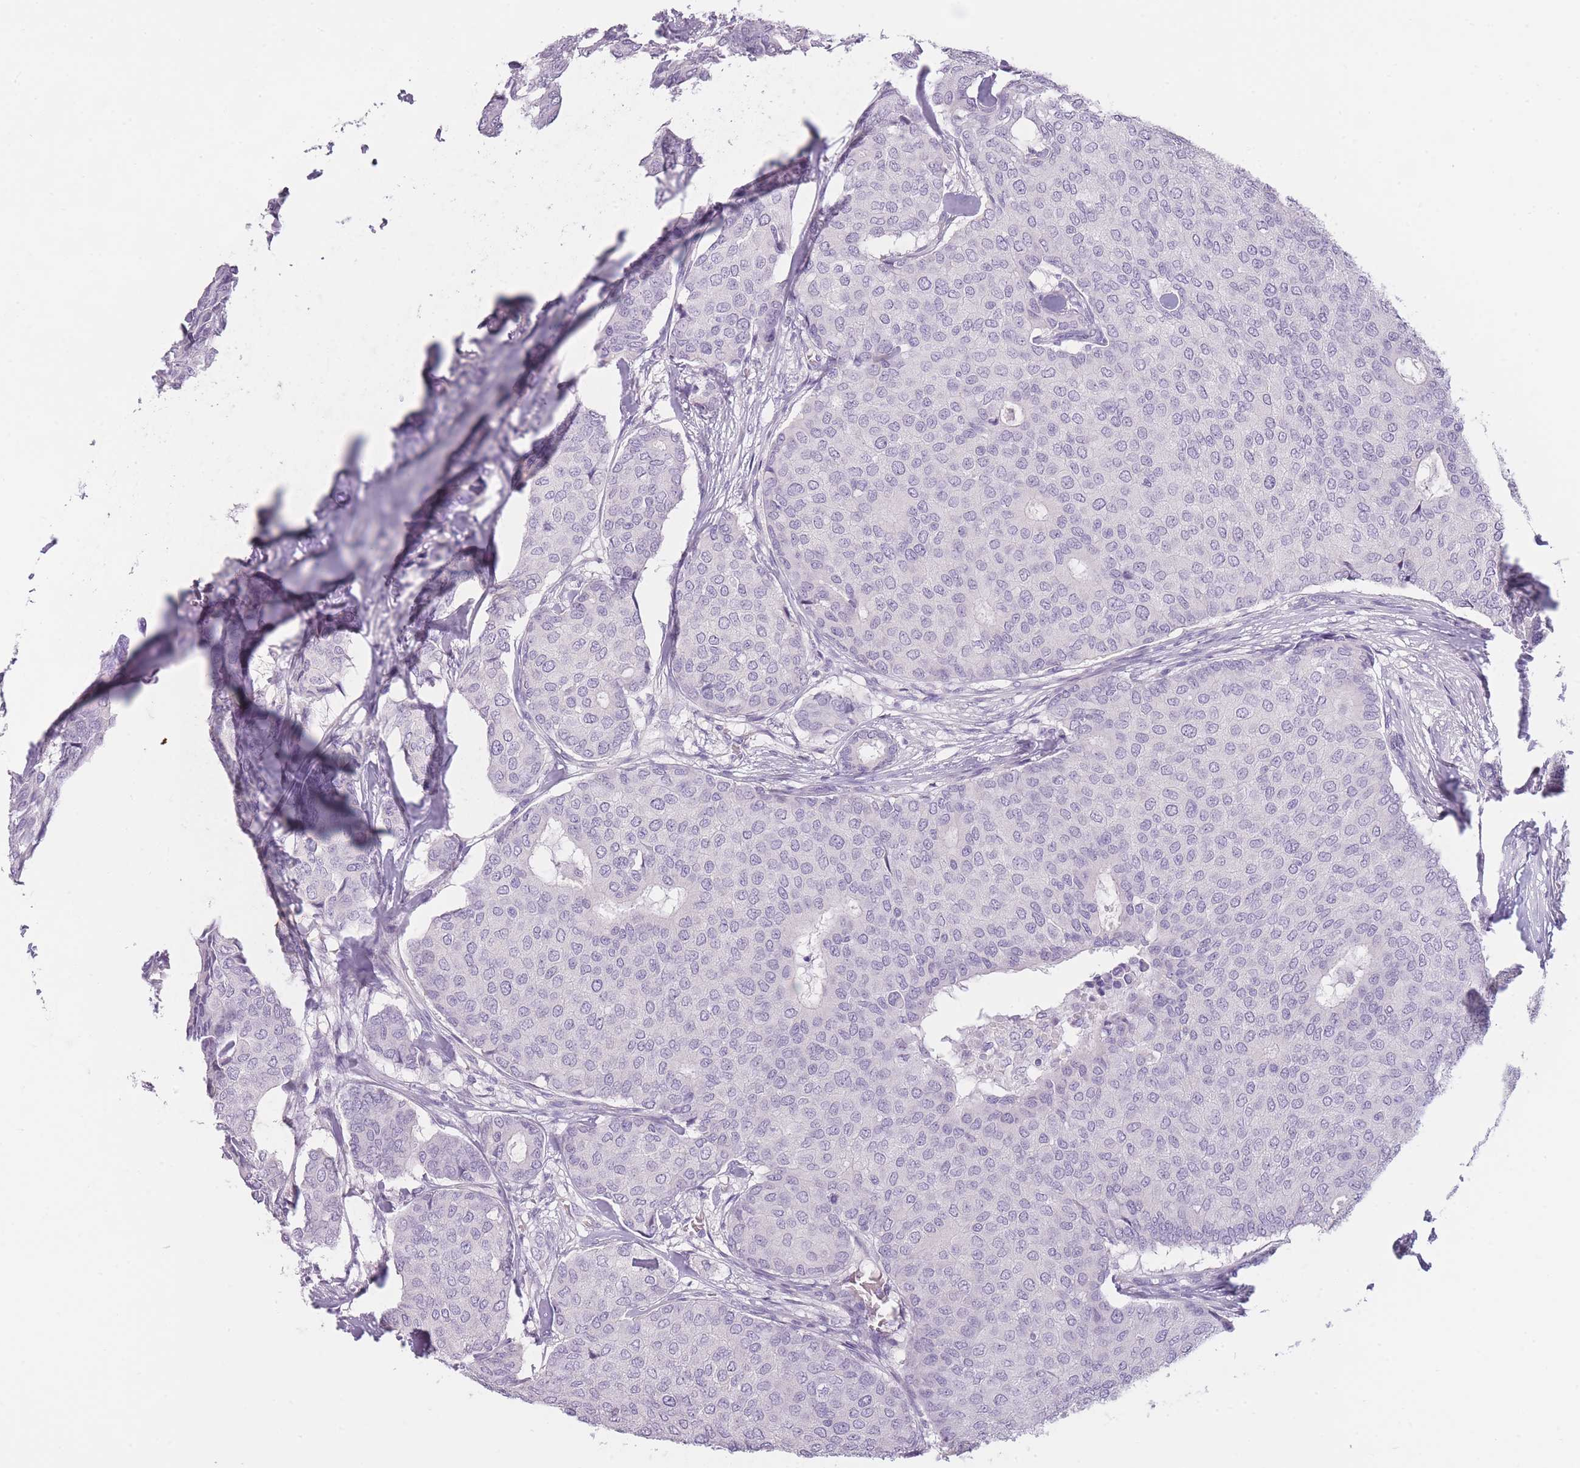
{"staining": {"intensity": "negative", "quantity": "none", "location": "none"}, "tissue": "breast cancer", "cell_type": "Tumor cells", "image_type": "cancer", "snomed": [{"axis": "morphology", "description": "Duct carcinoma"}, {"axis": "topography", "description": "Breast"}], "caption": "DAB immunohistochemical staining of human invasive ductal carcinoma (breast) shows no significant expression in tumor cells. (Stains: DAB (3,3'-diaminobenzidine) immunohistochemistry (IHC) with hematoxylin counter stain, Microscopy: brightfield microscopy at high magnification).", "gene": "TMEM236", "patient": {"sex": "female", "age": 75}}